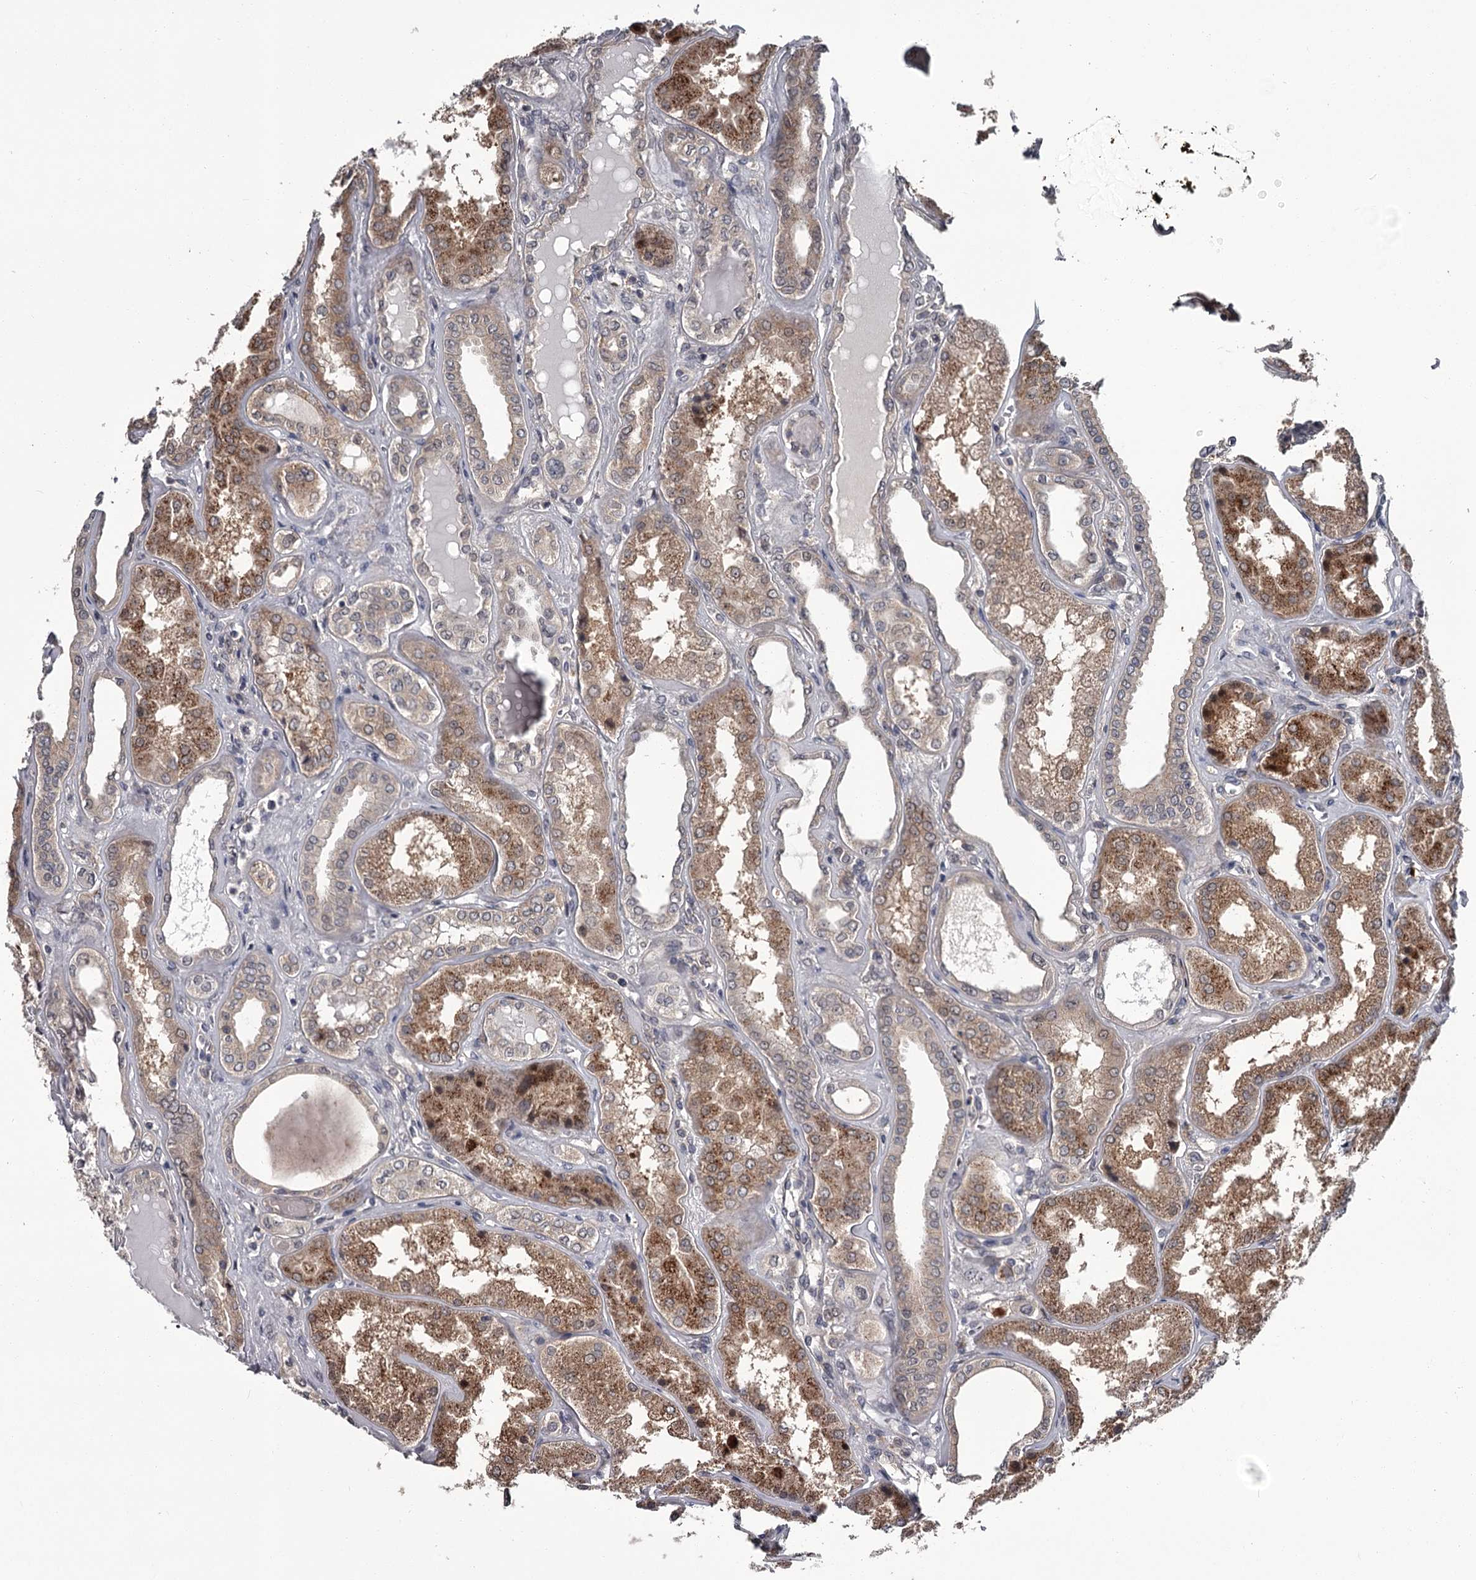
{"staining": {"intensity": "negative", "quantity": "none", "location": "none"}, "tissue": "kidney", "cell_type": "Cells in glomeruli", "image_type": "normal", "snomed": [{"axis": "morphology", "description": "Normal tissue, NOS"}, {"axis": "topography", "description": "Kidney"}], "caption": "Immunohistochemistry (IHC) of unremarkable human kidney exhibits no positivity in cells in glomeruli. (Stains: DAB IHC with hematoxylin counter stain, Microscopy: brightfield microscopy at high magnification).", "gene": "DAO", "patient": {"sex": "female", "age": 56}}